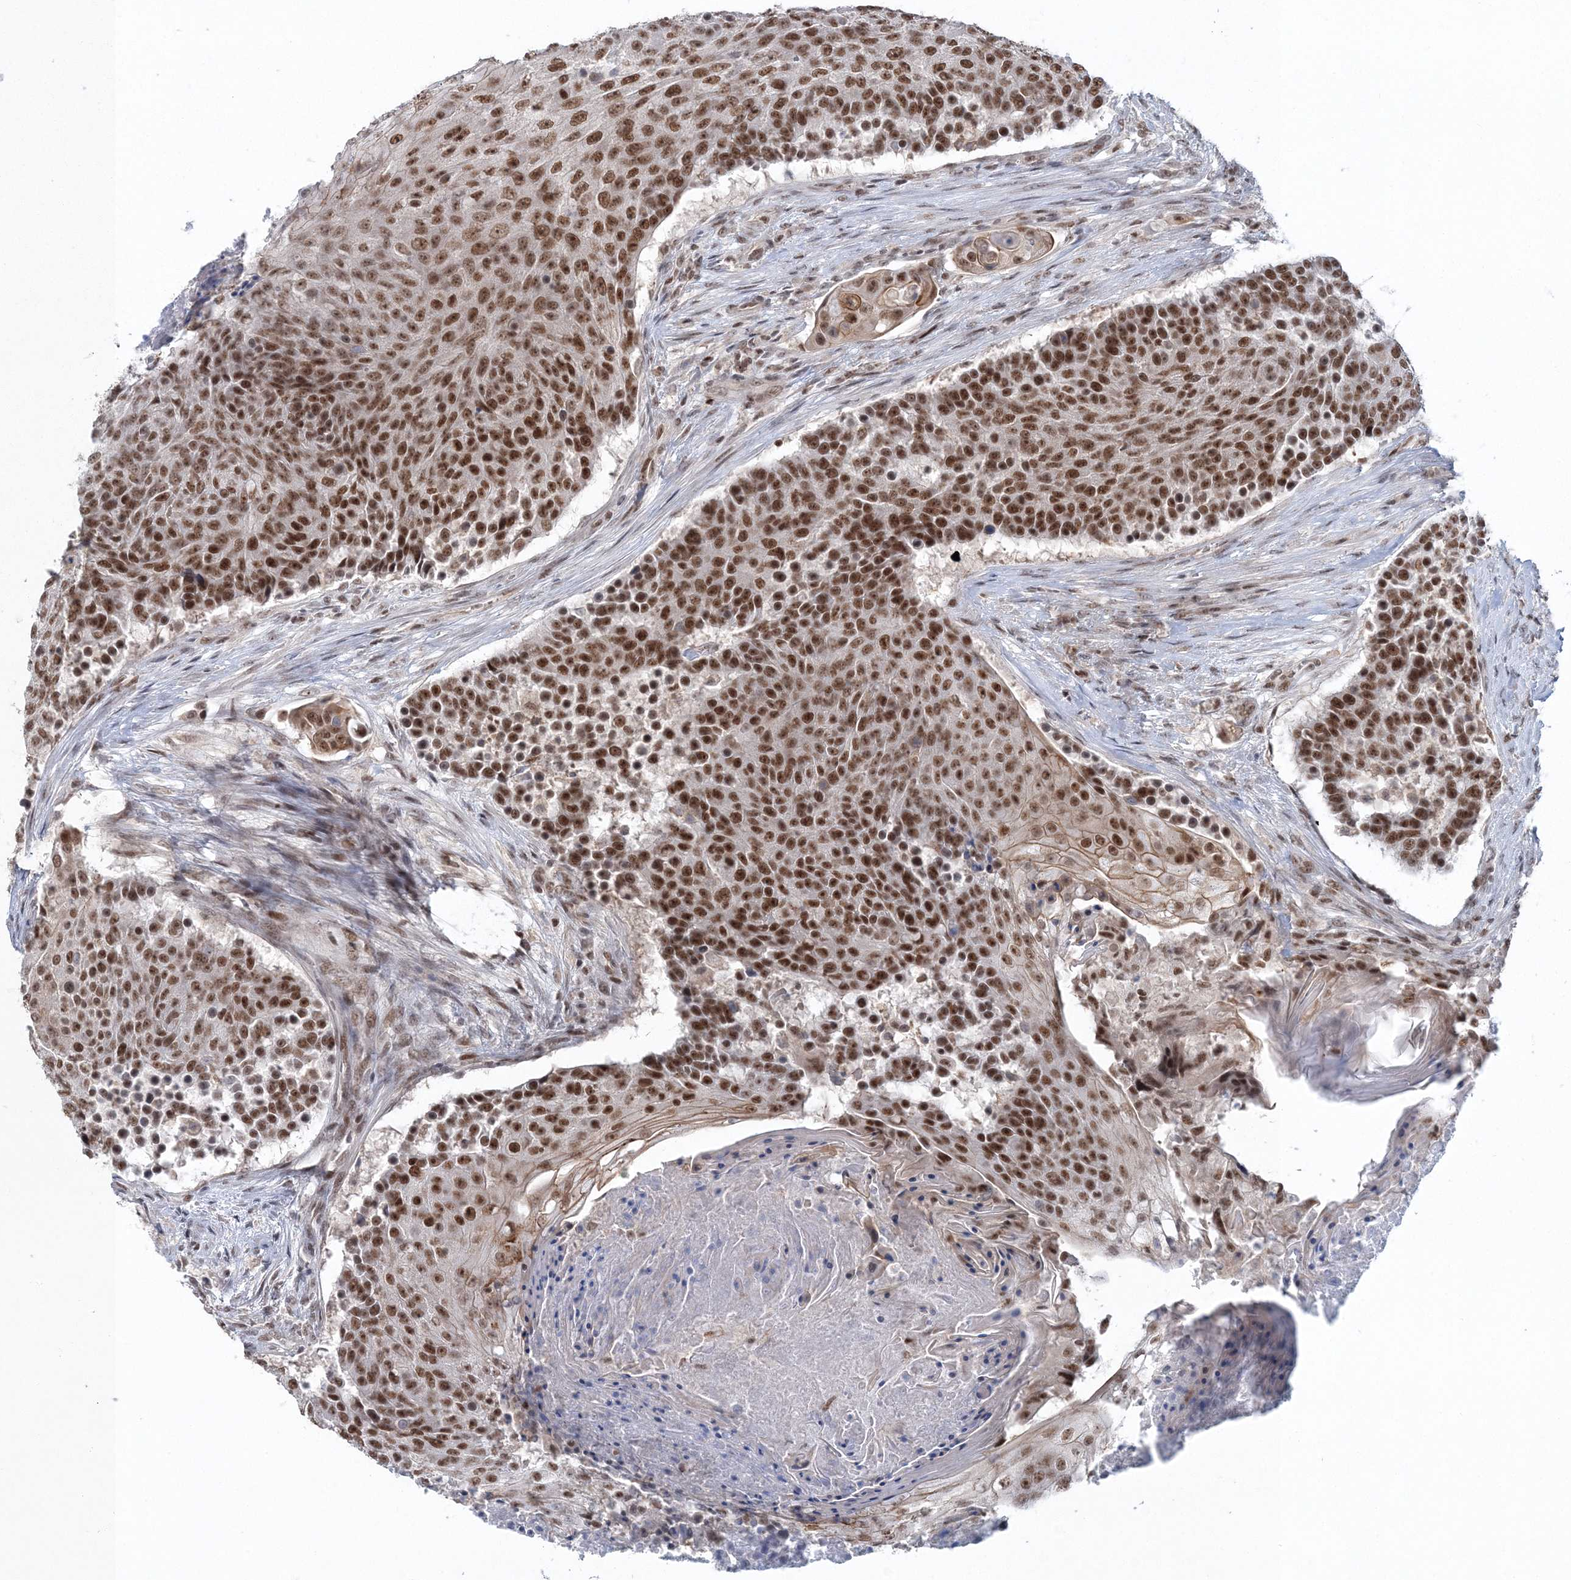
{"staining": {"intensity": "moderate", "quantity": ">75%", "location": "nuclear"}, "tissue": "urothelial cancer", "cell_type": "Tumor cells", "image_type": "cancer", "snomed": [{"axis": "morphology", "description": "Urothelial carcinoma, High grade"}, {"axis": "topography", "description": "Urinary bladder"}], "caption": "A high-resolution micrograph shows immunohistochemistry (IHC) staining of urothelial carcinoma (high-grade), which shows moderate nuclear positivity in approximately >75% of tumor cells.", "gene": "PDS5A", "patient": {"sex": "female", "age": 63}}